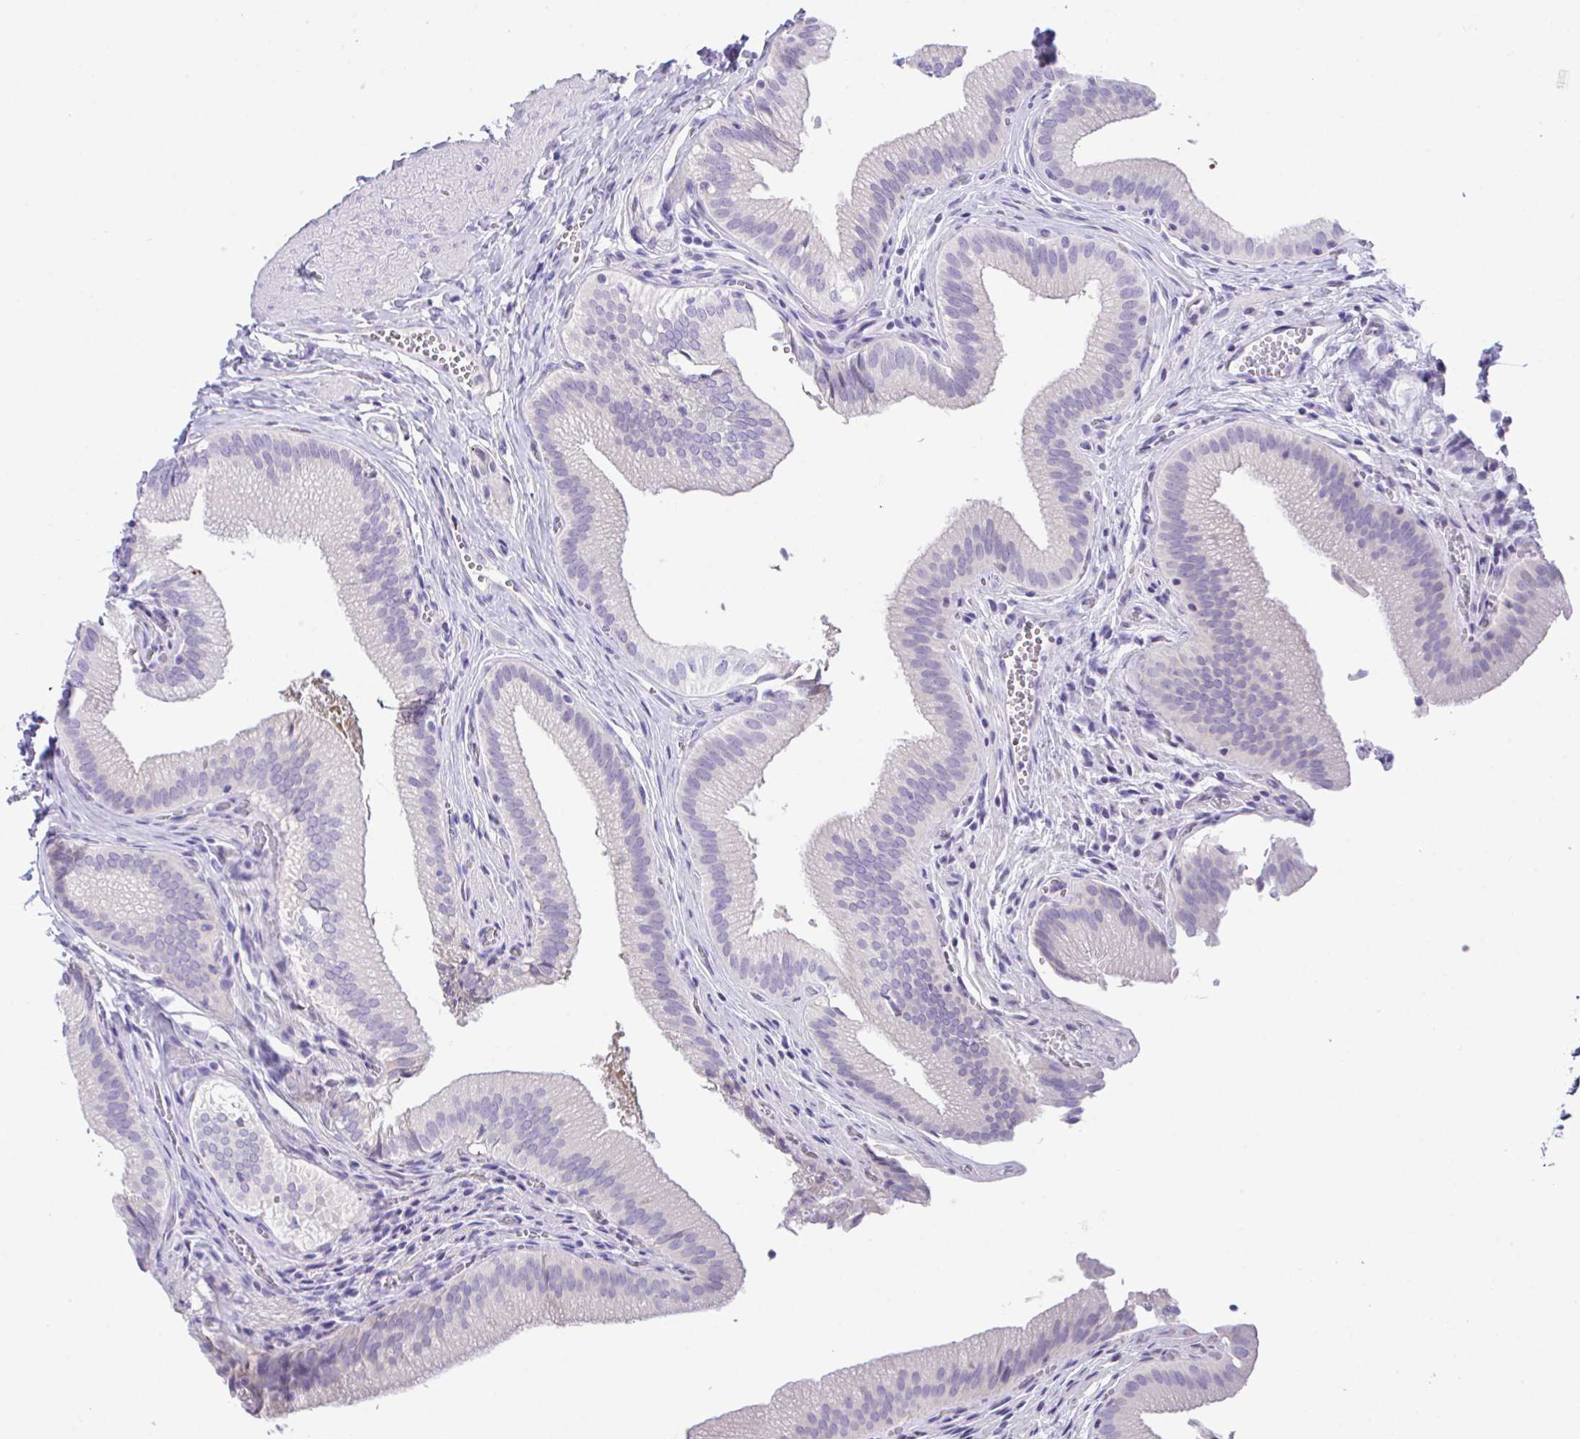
{"staining": {"intensity": "negative", "quantity": "none", "location": "none"}, "tissue": "gallbladder", "cell_type": "Glandular cells", "image_type": "normal", "snomed": [{"axis": "morphology", "description": "Normal tissue, NOS"}, {"axis": "topography", "description": "Gallbladder"}, {"axis": "topography", "description": "Peripheral nerve tissue"}], "caption": "There is no significant positivity in glandular cells of gallbladder.", "gene": "HACD4", "patient": {"sex": "male", "age": 17}}